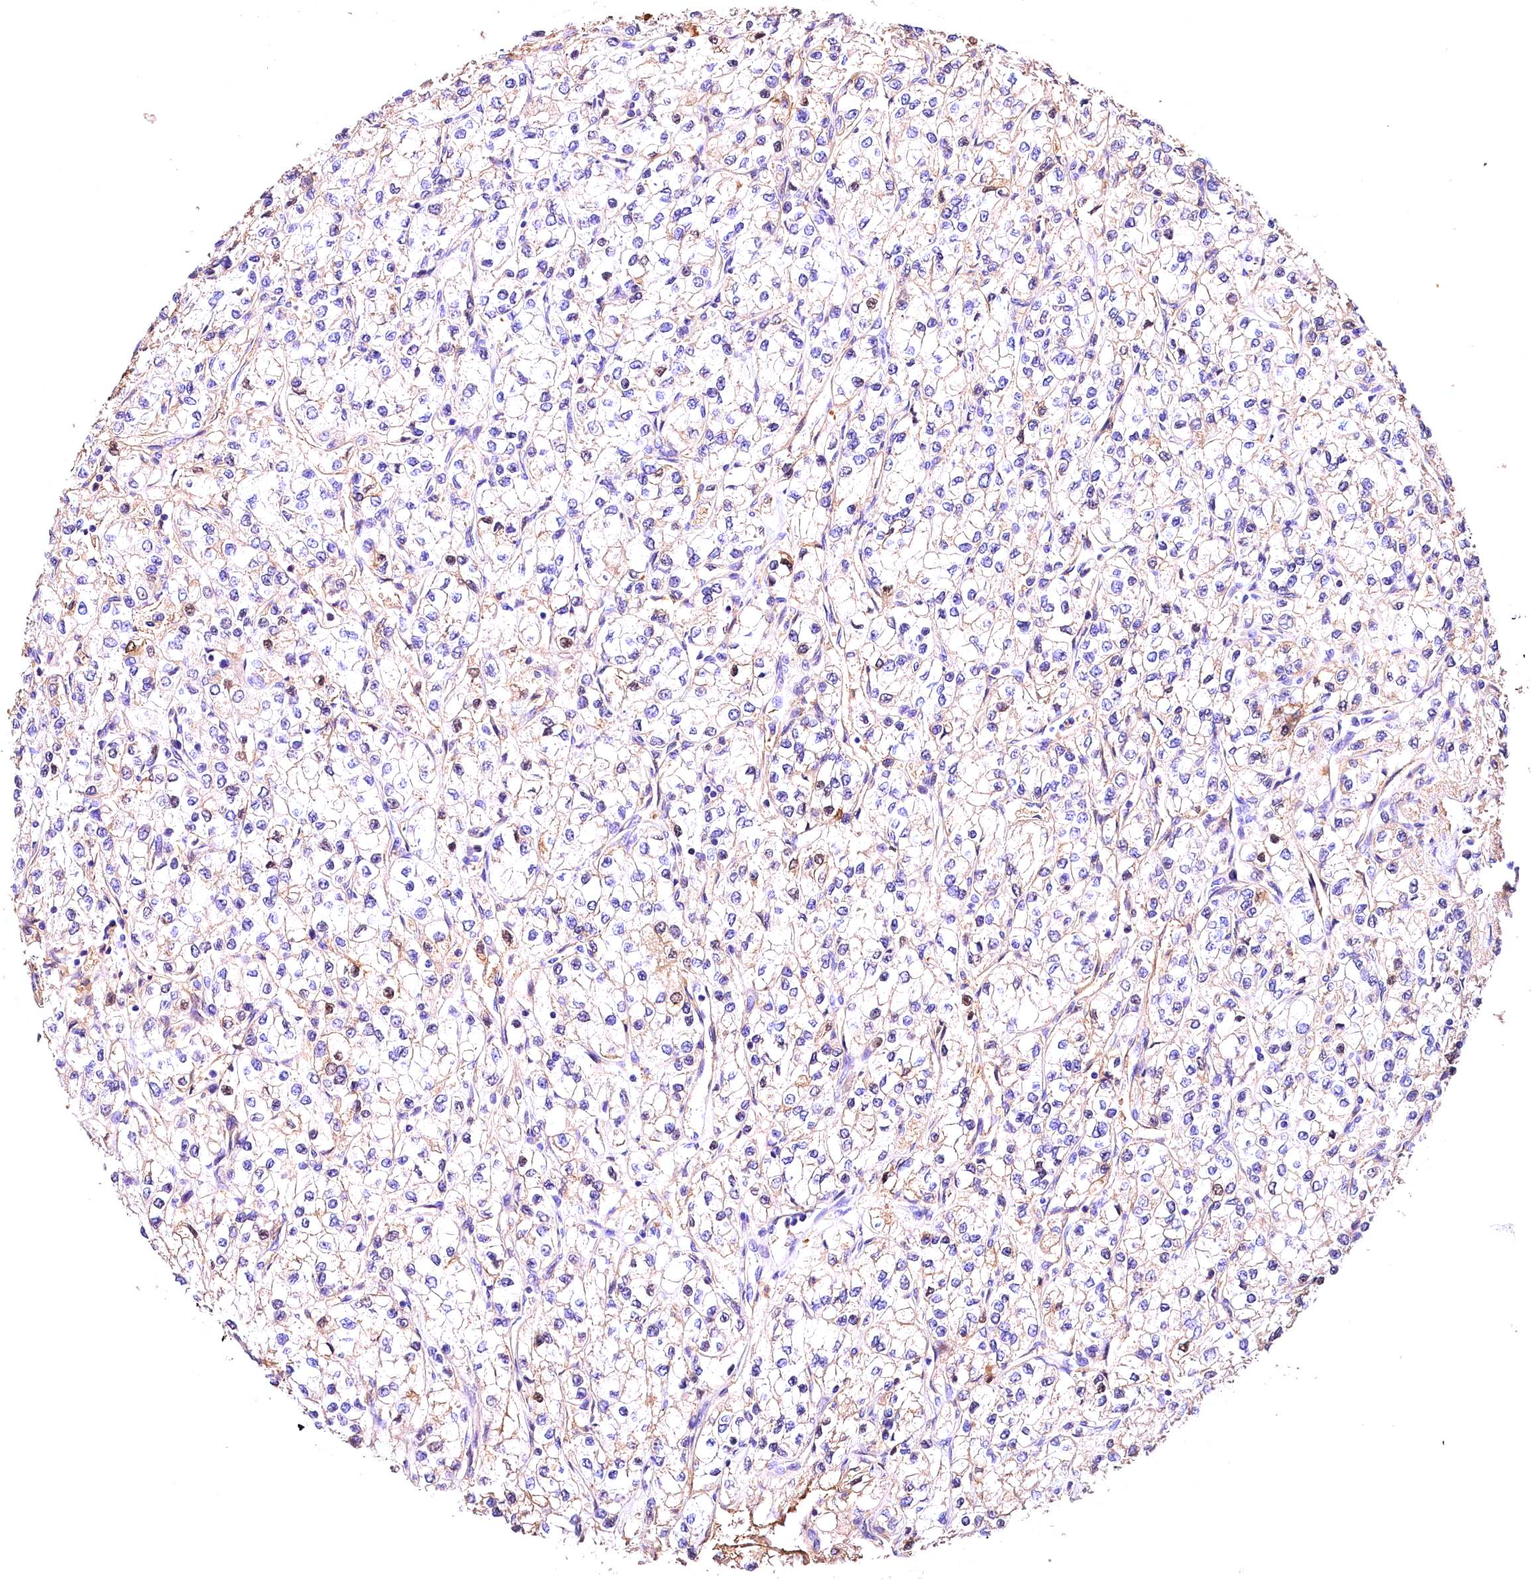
{"staining": {"intensity": "weak", "quantity": "<25%", "location": "cytoplasmic/membranous,nuclear"}, "tissue": "renal cancer", "cell_type": "Tumor cells", "image_type": "cancer", "snomed": [{"axis": "morphology", "description": "Adenocarcinoma, NOS"}, {"axis": "topography", "description": "Kidney"}], "caption": "Immunohistochemistry histopathology image of neoplastic tissue: adenocarcinoma (renal) stained with DAB reveals no significant protein expression in tumor cells.", "gene": "ARMC6", "patient": {"sex": "male", "age": 80}}